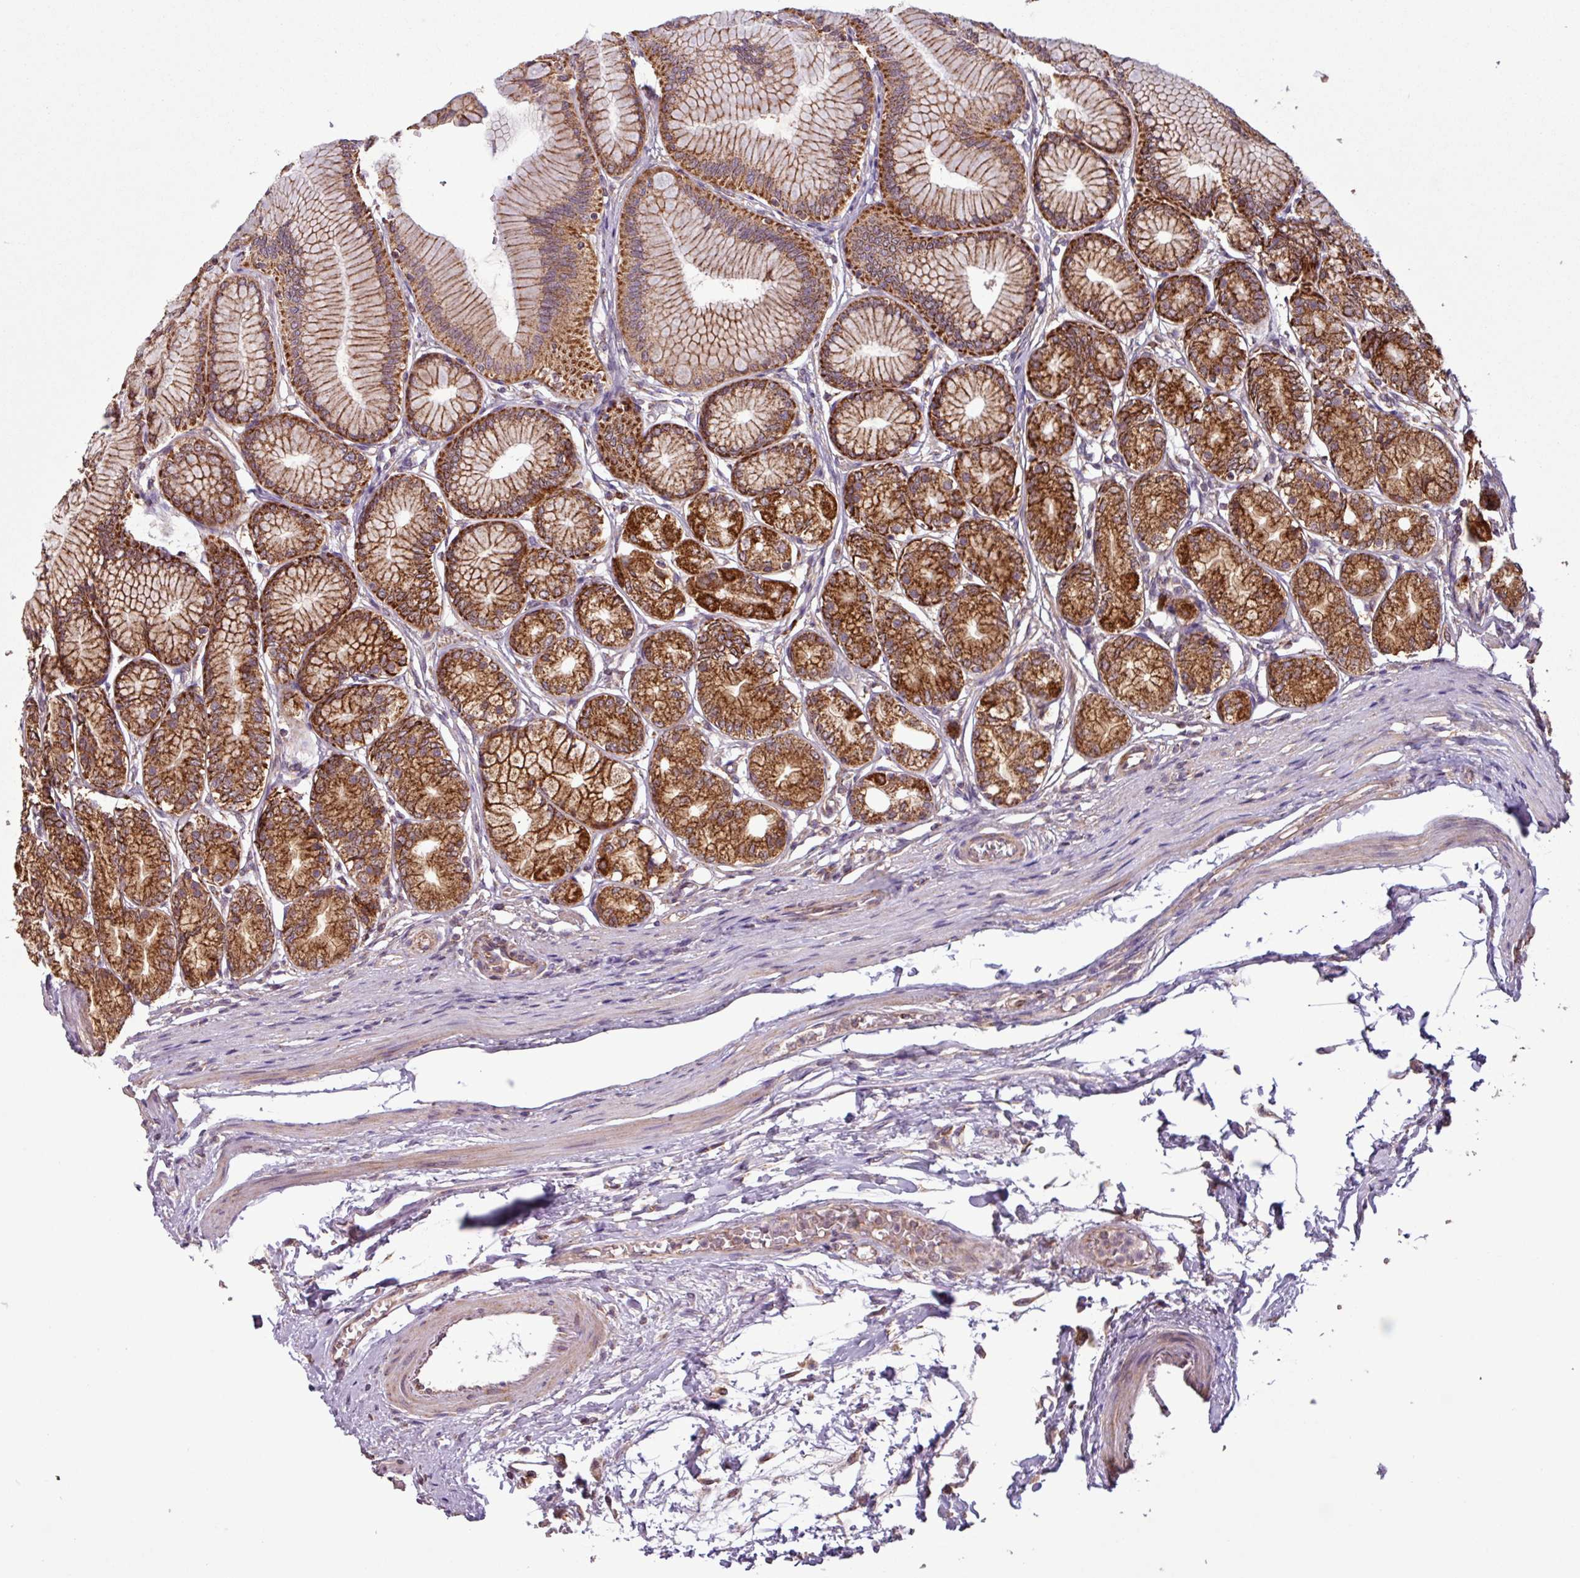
{"staining": {"intensity": "strong", "quantity": ">75%", "location": "cytoplasmic/membranous"}, "tissue": "stomach", "cell_type": "Glandular cells", "image_type": "normal", "snomed": [{"axis": "morphology", "description": "Normal tissue, NOS"}, {"axis": "morphology", "description": "Adenocarcinoma, NOS"}, {"axis": "morphology", "description": "Adenocarcinoma, High grade"}, {"axis": "topography", "description": "Stomach, upper"}, {"axis": "topography", "description": "Stomach"}], "caption": "Glandular cells reveal high levels of strong cytoplasmic/membranous positivity in approximately >75% of cells in normal human stomach.", "gene": "MCTP2", "patient": {"sex": "female", "age": 65}}